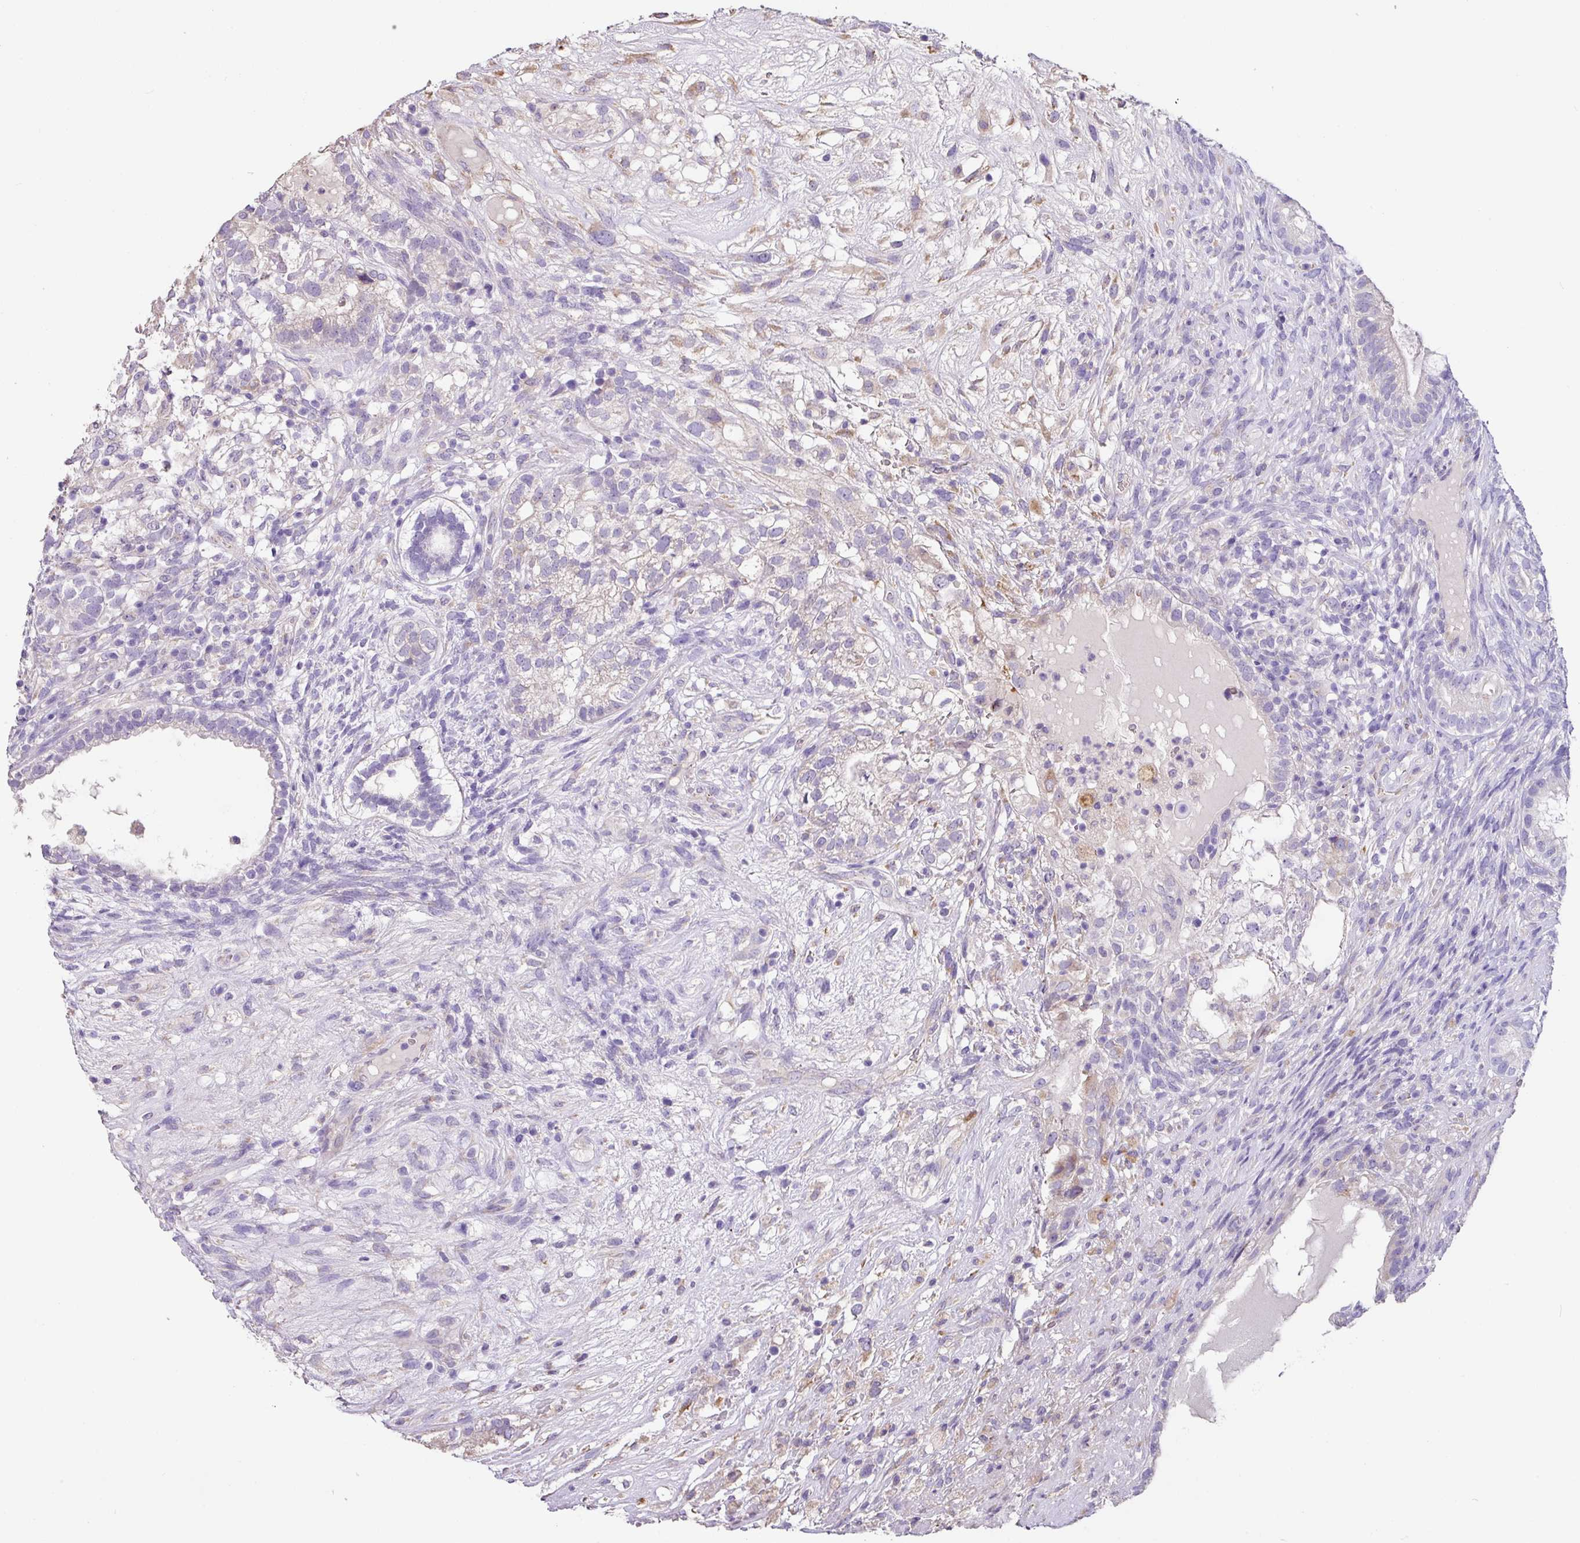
{"staining": {"intensity": "negative", "quantity": "none", "location": "none"}, "tissue": "testis cancer", "cell_type": "Tumor cells", "image_type": "cancer", "snomed": [{"axis": "morphology", "description": "Seminoma, NOS"}, {"axis": "morphology", "description": "Carcinoma, Embryonal, NOS"}, {"axis": "topography", "description": "Testis"}], "caption": "Micrograph shows no protein positivity in tumor cells of testis embryonal carcinoma tissue.", "gene": "ZG16", "patient": {"sex": "male", "age": 41}}